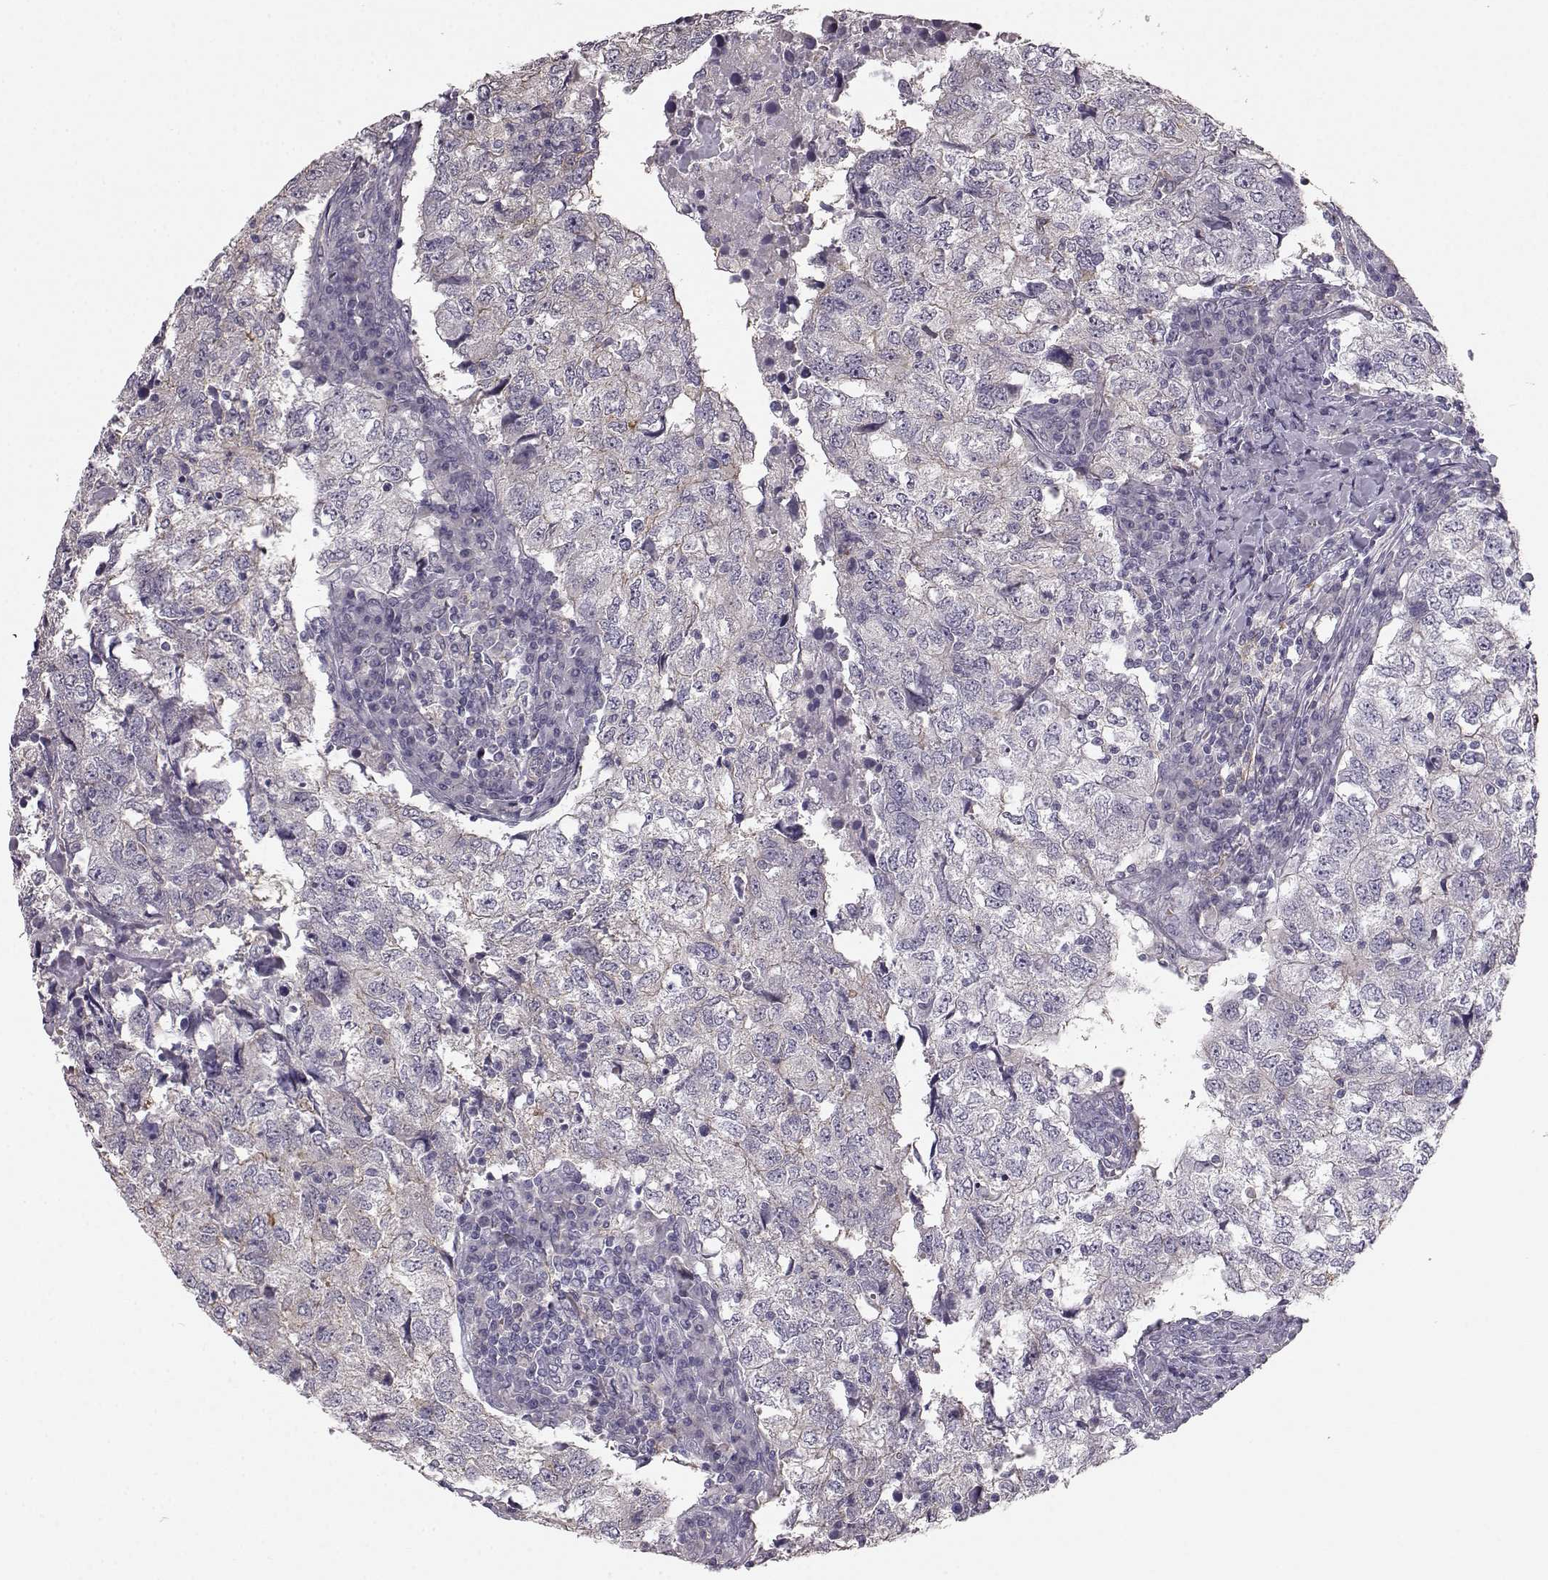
{"staining": {"intensity": "negative", "quantity": "none", "location": "none"}, "tissue": "breast cancer", "cell_type": "Tumor cells", "image_type": "cancer", "snomed": [{"axis": "morphology", "description": "Duct carcinoma"}, {"axis": "topography", "description": "Breast"}], "caption": "This is an immunohistochemistry photomicrograph of human breast cancer. There is no staining in tumor cells.", "gene": "GPR50", "patient": {"sex": "female", "age": 30}}